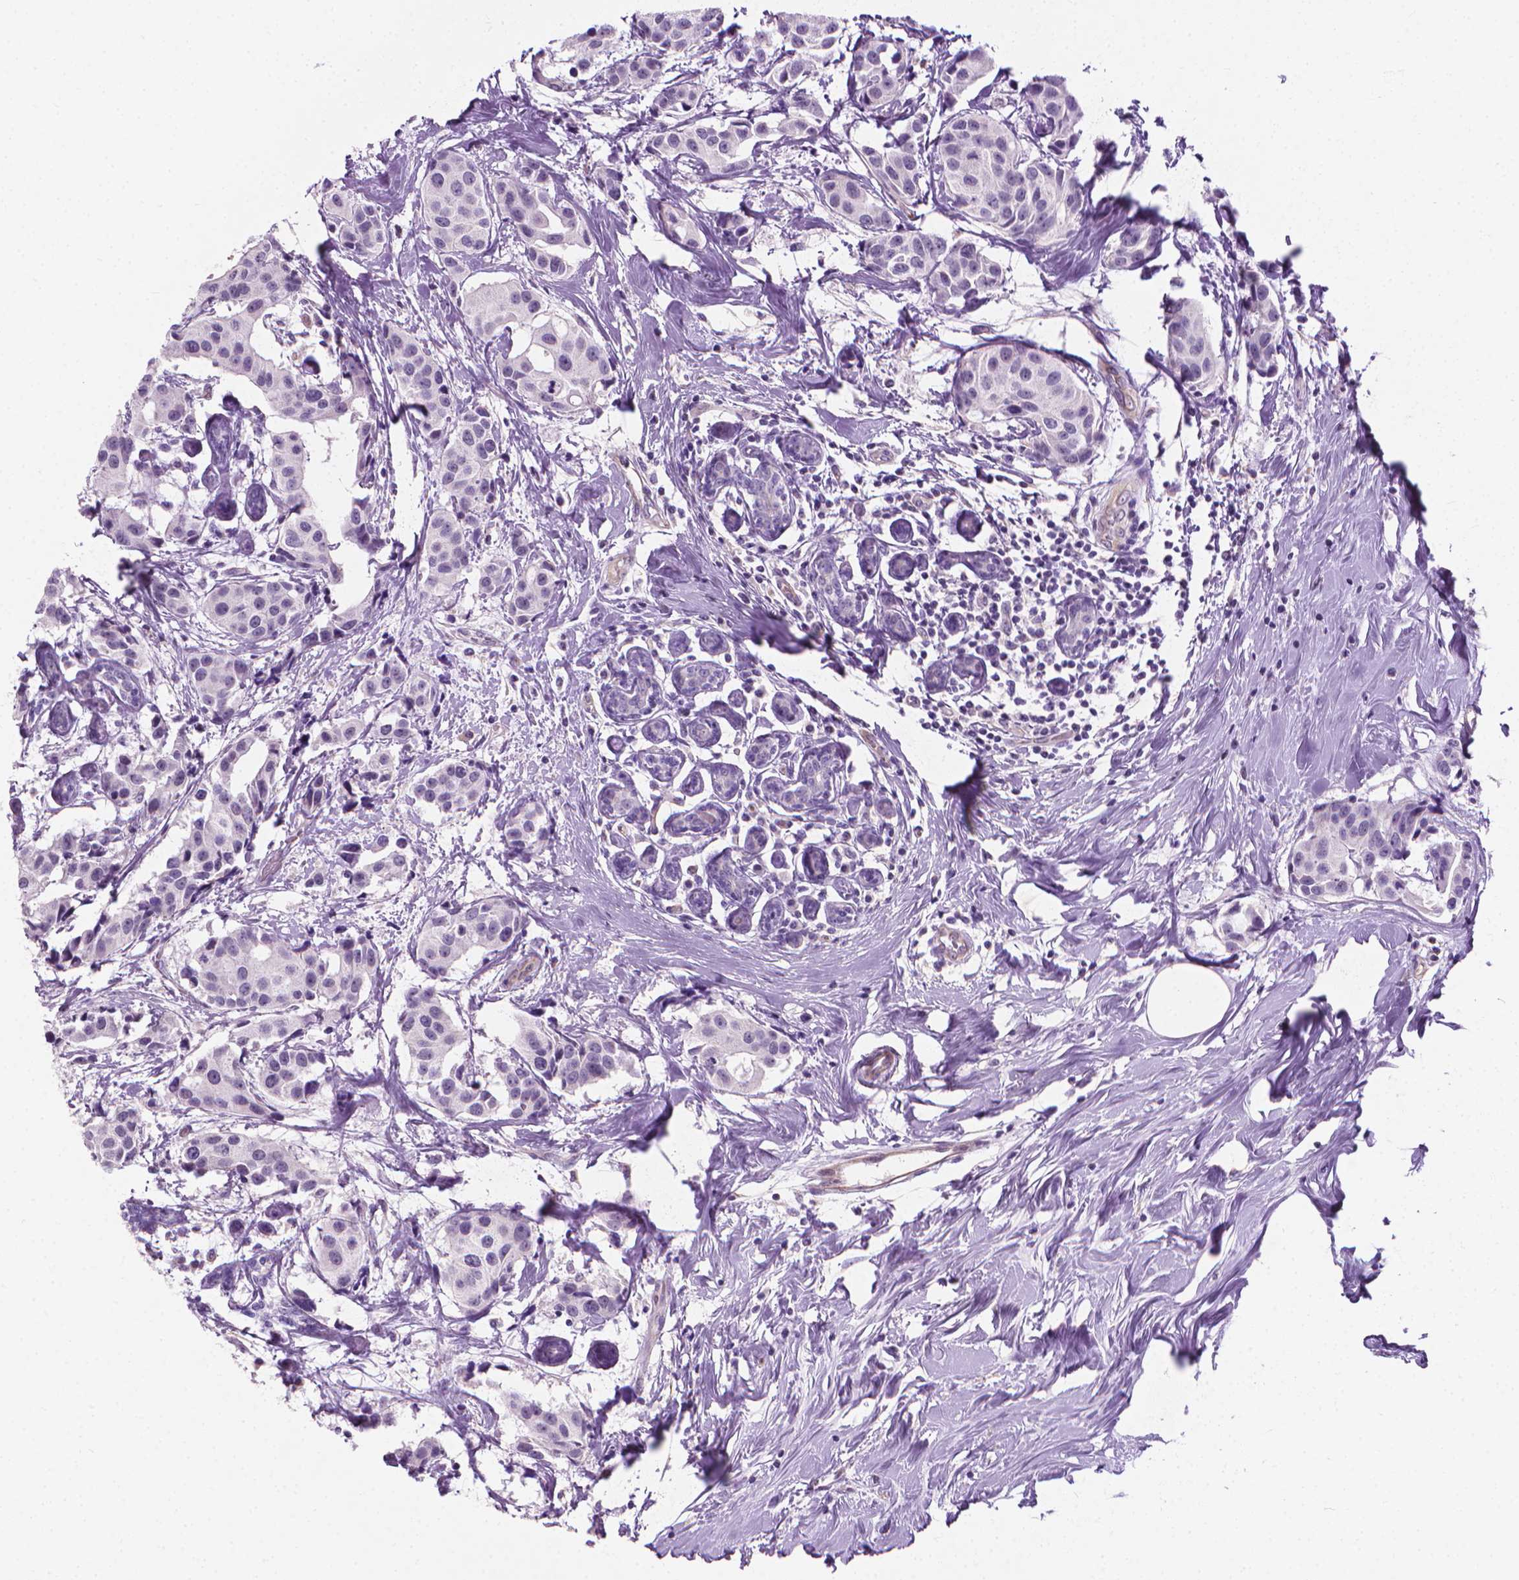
{"staining": {"intensity": "negative", "quantity": "none", "location": "none"}, "tissue": "breast cancer", "cell_type": "Tumor cells", "image_type": "cancer", "snomed": [{"axis": "morphology", "description": "Normal tissue, NOS"}, {"axis": "morphology", "description": "Duct carcinoma"}, {"axis": "topography", "description": "Breast"}], "caption": "Tumor cells are negative for brown protein staining in breast intraductal carcinoma. The staining is performed using DAB (3,3'-diaminobenzidine) brown chromogen with nuclei counter-stained in using hematoxylin.", "gene": "KRT73", "patient": {"sex": "female", "age": 39}}